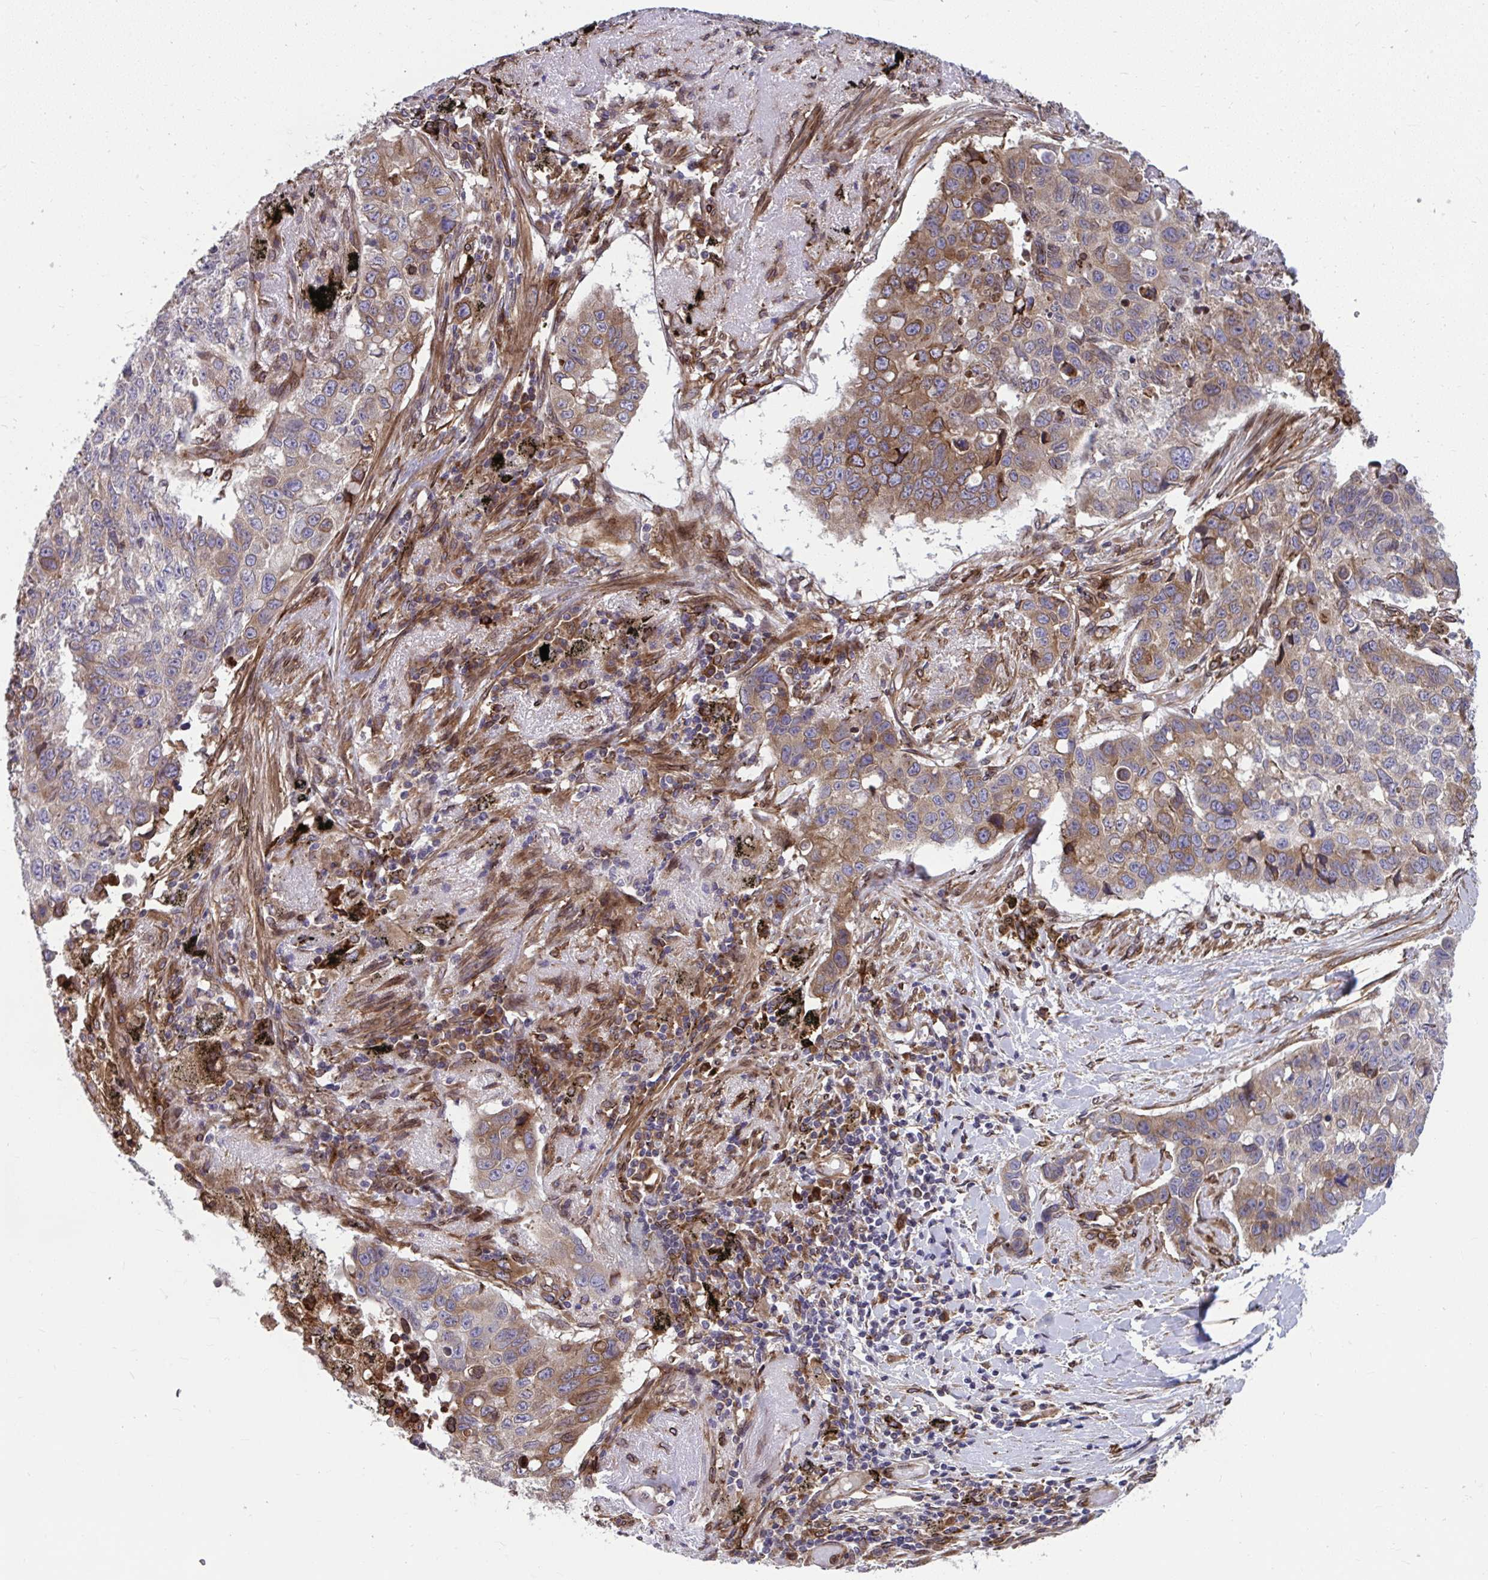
{"staining": {"intensity": "moderate", "quantity": "25%-75%", "location": "cytoplasmic/membranous"}, "tissue": "lung cancer", "cell_type": "Tumor cells", "image_type": "cancer", "snomed": [{"axis": "morphology", "description": "Squamous cell carcinoma, NOS"}, {"axis": "topography", "description": "Lung"}], "caption": "An image showing moderate cytoplasmic/membranous positivity in about 25%-75% of tumor cells in lung cancer (squamous cell carcinoma), as visualized by brown immunohistochemical staining.", "gene": "STIM2", "patient": {"sex": "male", "age": 60}}